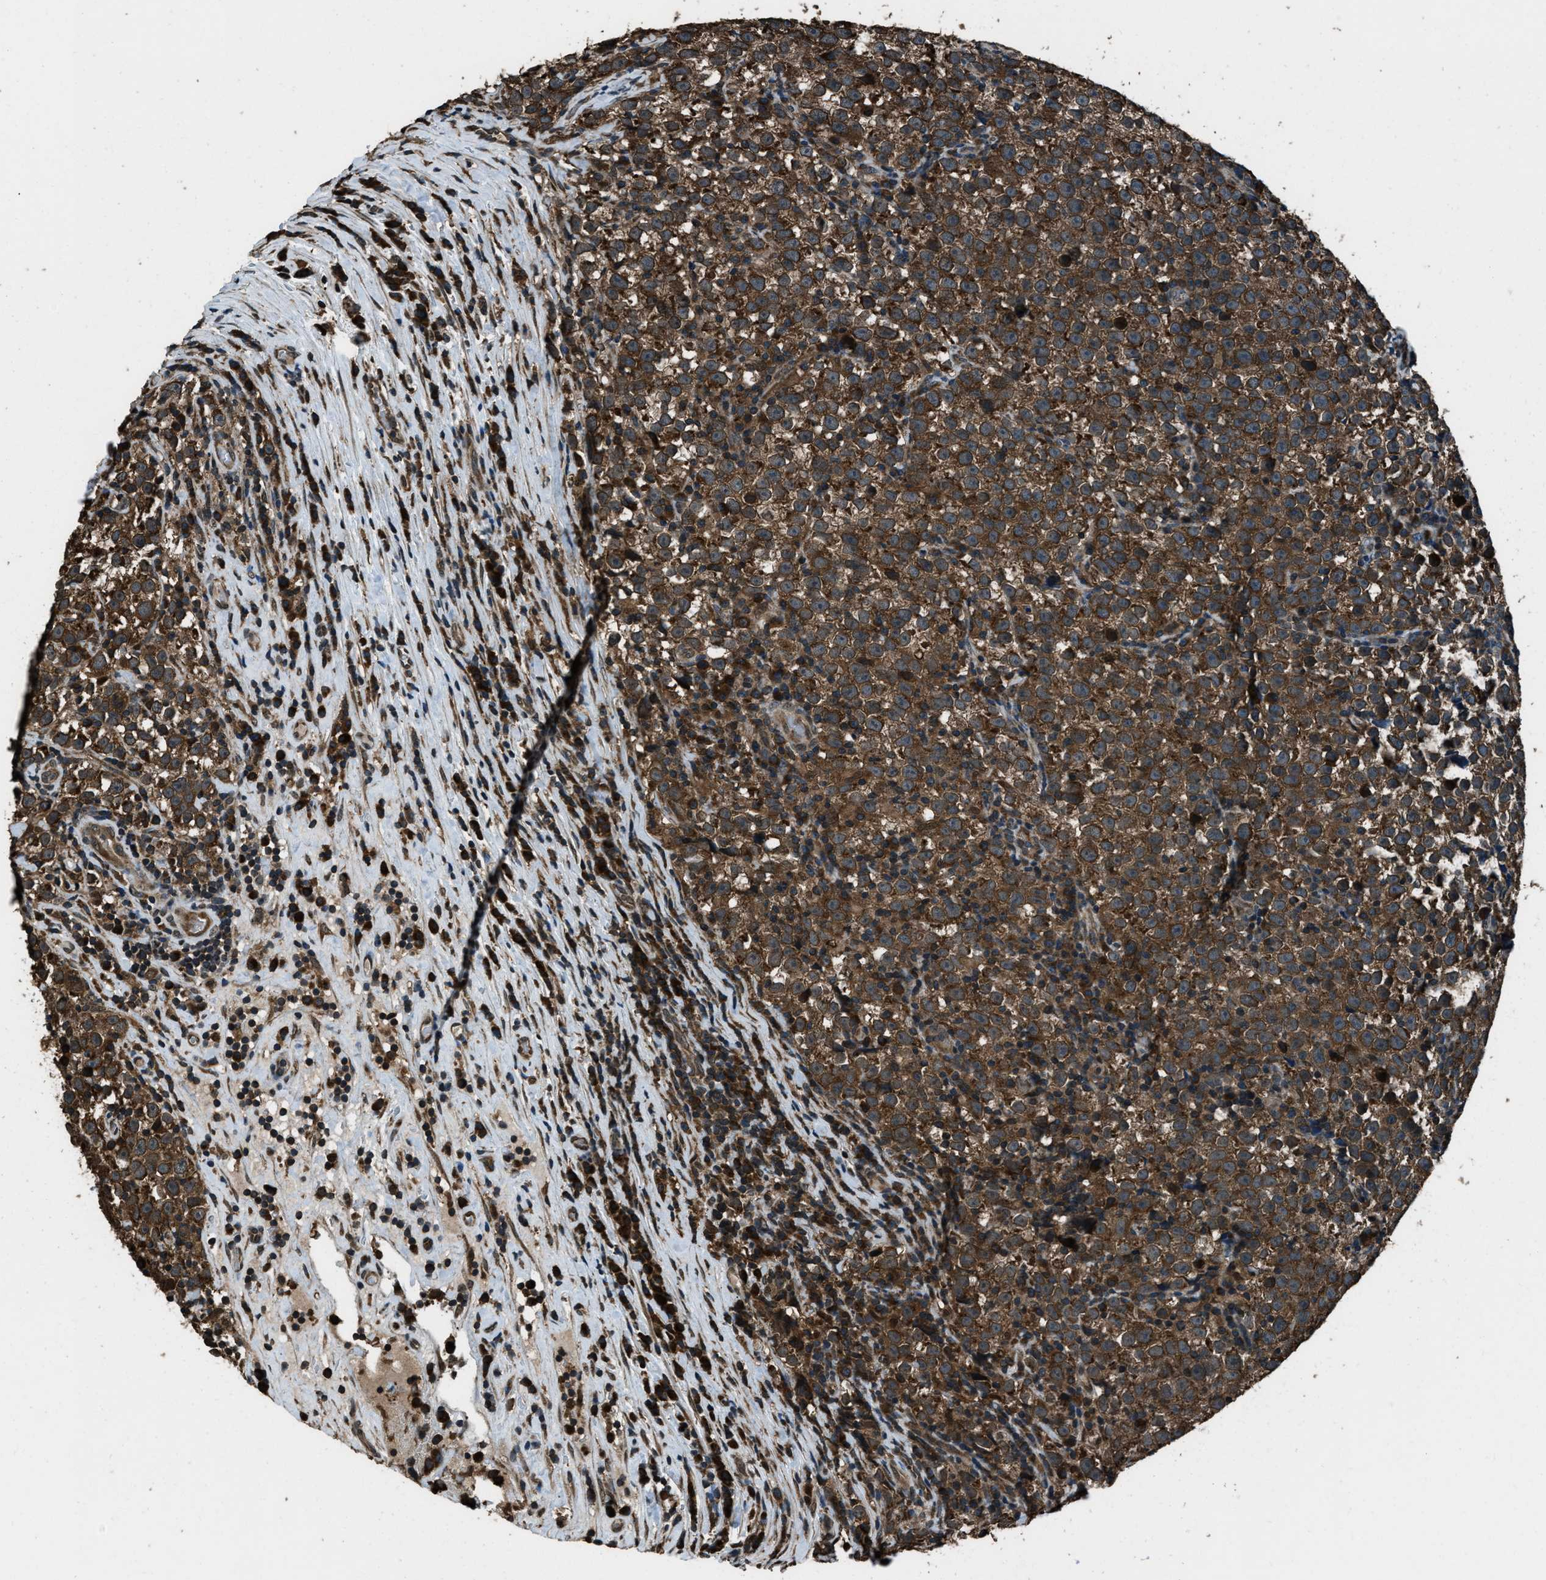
{"staining": {"intensity": "strong", "quantity": ">75%", "location": "cytoplasmic/membranous"}, "tissue": "testis cancer", "cell_type": "Tumor cells", "image_type": "cancer", "snomed": [{"axis": "morphology", "description": "Normal tissue, NOS"}, {"axis": "morphology", "description": "Seminoma, NOS"}, {"axis": "topography", "description": "Testis"}], "caption": "Strong cytoplasmic/membranous protein positivity is appreciated in approximately >75% of tumor cells in testis cancer.", "gene": "TRIM4", "patient": {"sex": "male", "age": 43}}